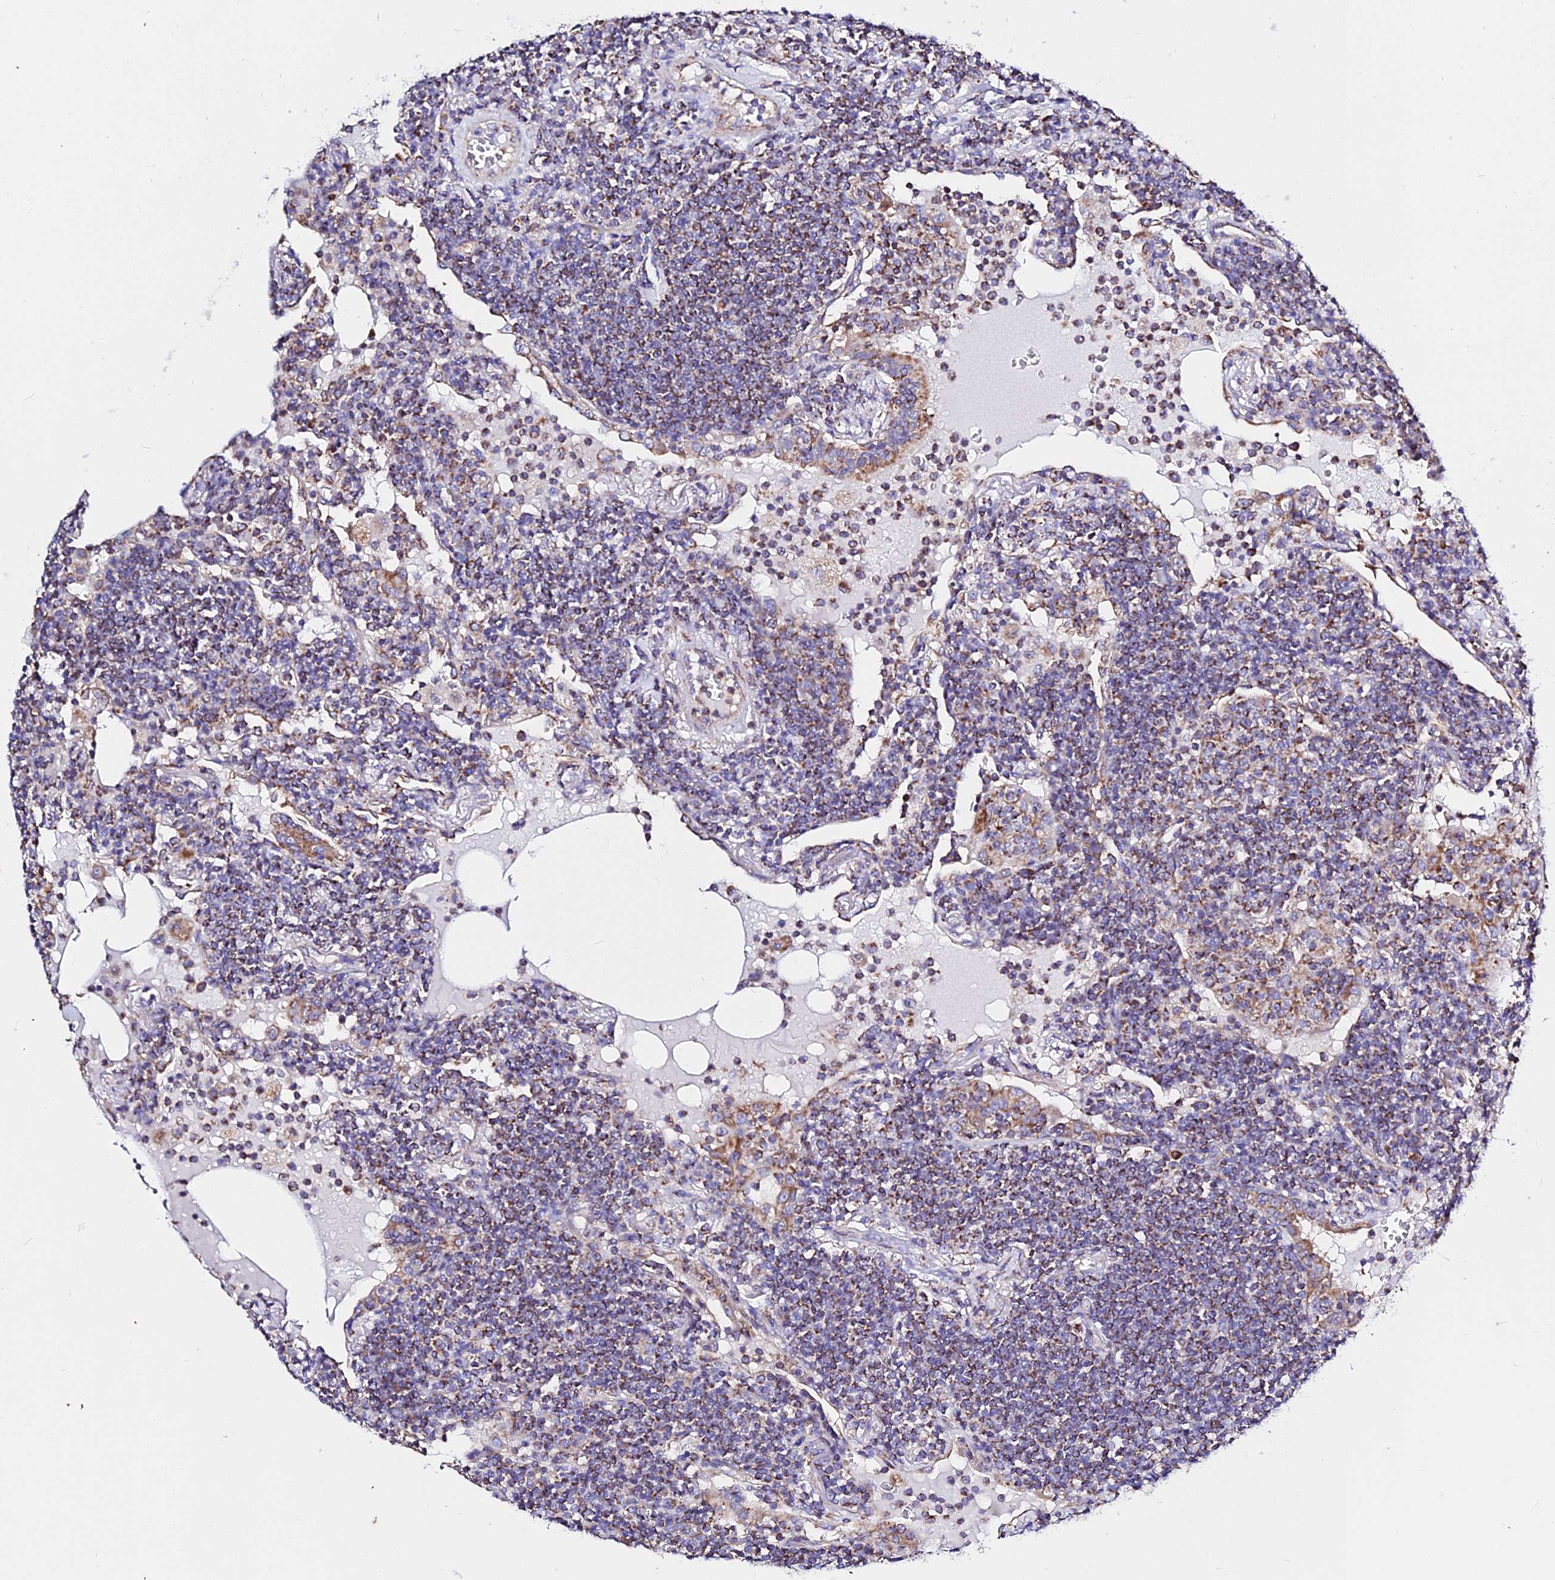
{"staining": {"intensity": "moderate", "quantity": ">75%", "location": "cytoplasmic/membranous"}, "tissue": "lymphoma", "cell_type": "Tumor cells", "image_type": "cancer", "snomed": [{"axis": "morphology", "description": "Malignant lymphoma, non-Hodgkin's type, Low grade"}, {"axis": "topography", "description": "Lung"}], "caption": "An IHC histopathology image of tumor tissue is shown. Protein staining in brown labels moderate cytoplasmic/membranous positivity in lymphoma within tumor cells.", "gene": "ZNF573", "patient": {"sex": "female", "age": 71}}